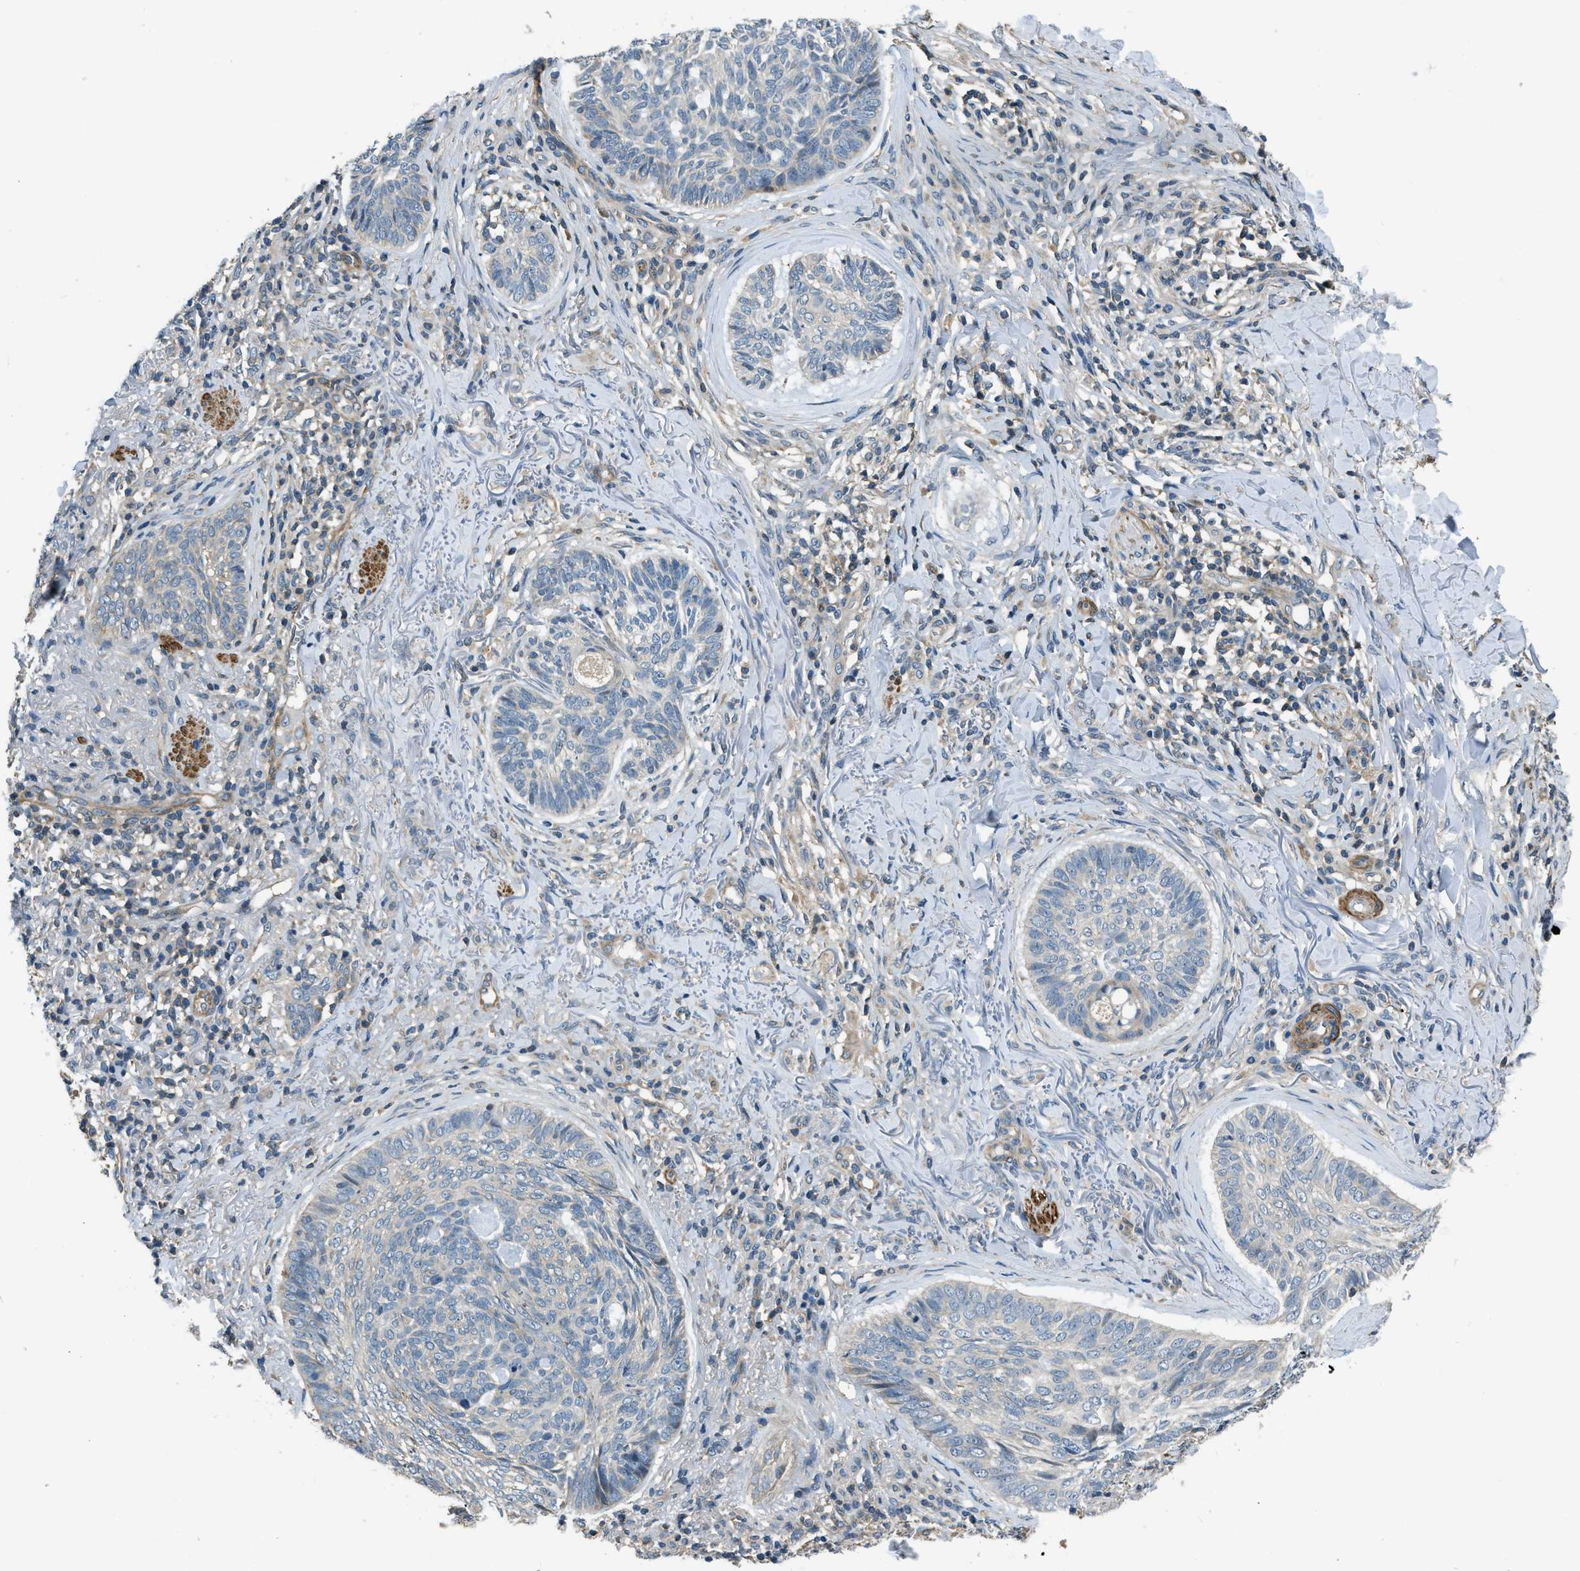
{"staining": {"intensity": "weak", "quantity": "<25%", "location": "cytoplasmic/membranous"}, "tissue": "skin cancer", "cell_type": "Tumor cells", "image_type": "cancer", "snomed": [{"axis": "morphology", "description": "Basal cell carcinoma"}, {"axis": "topography", "description": "Skin"}], "caption": "Histopathology image shows no protein positivity in tumor cells of basal cell carcinoma (skin) tissue.", "gene": "NUDCD3", "patient": {"sex": "male", "age": 43}}